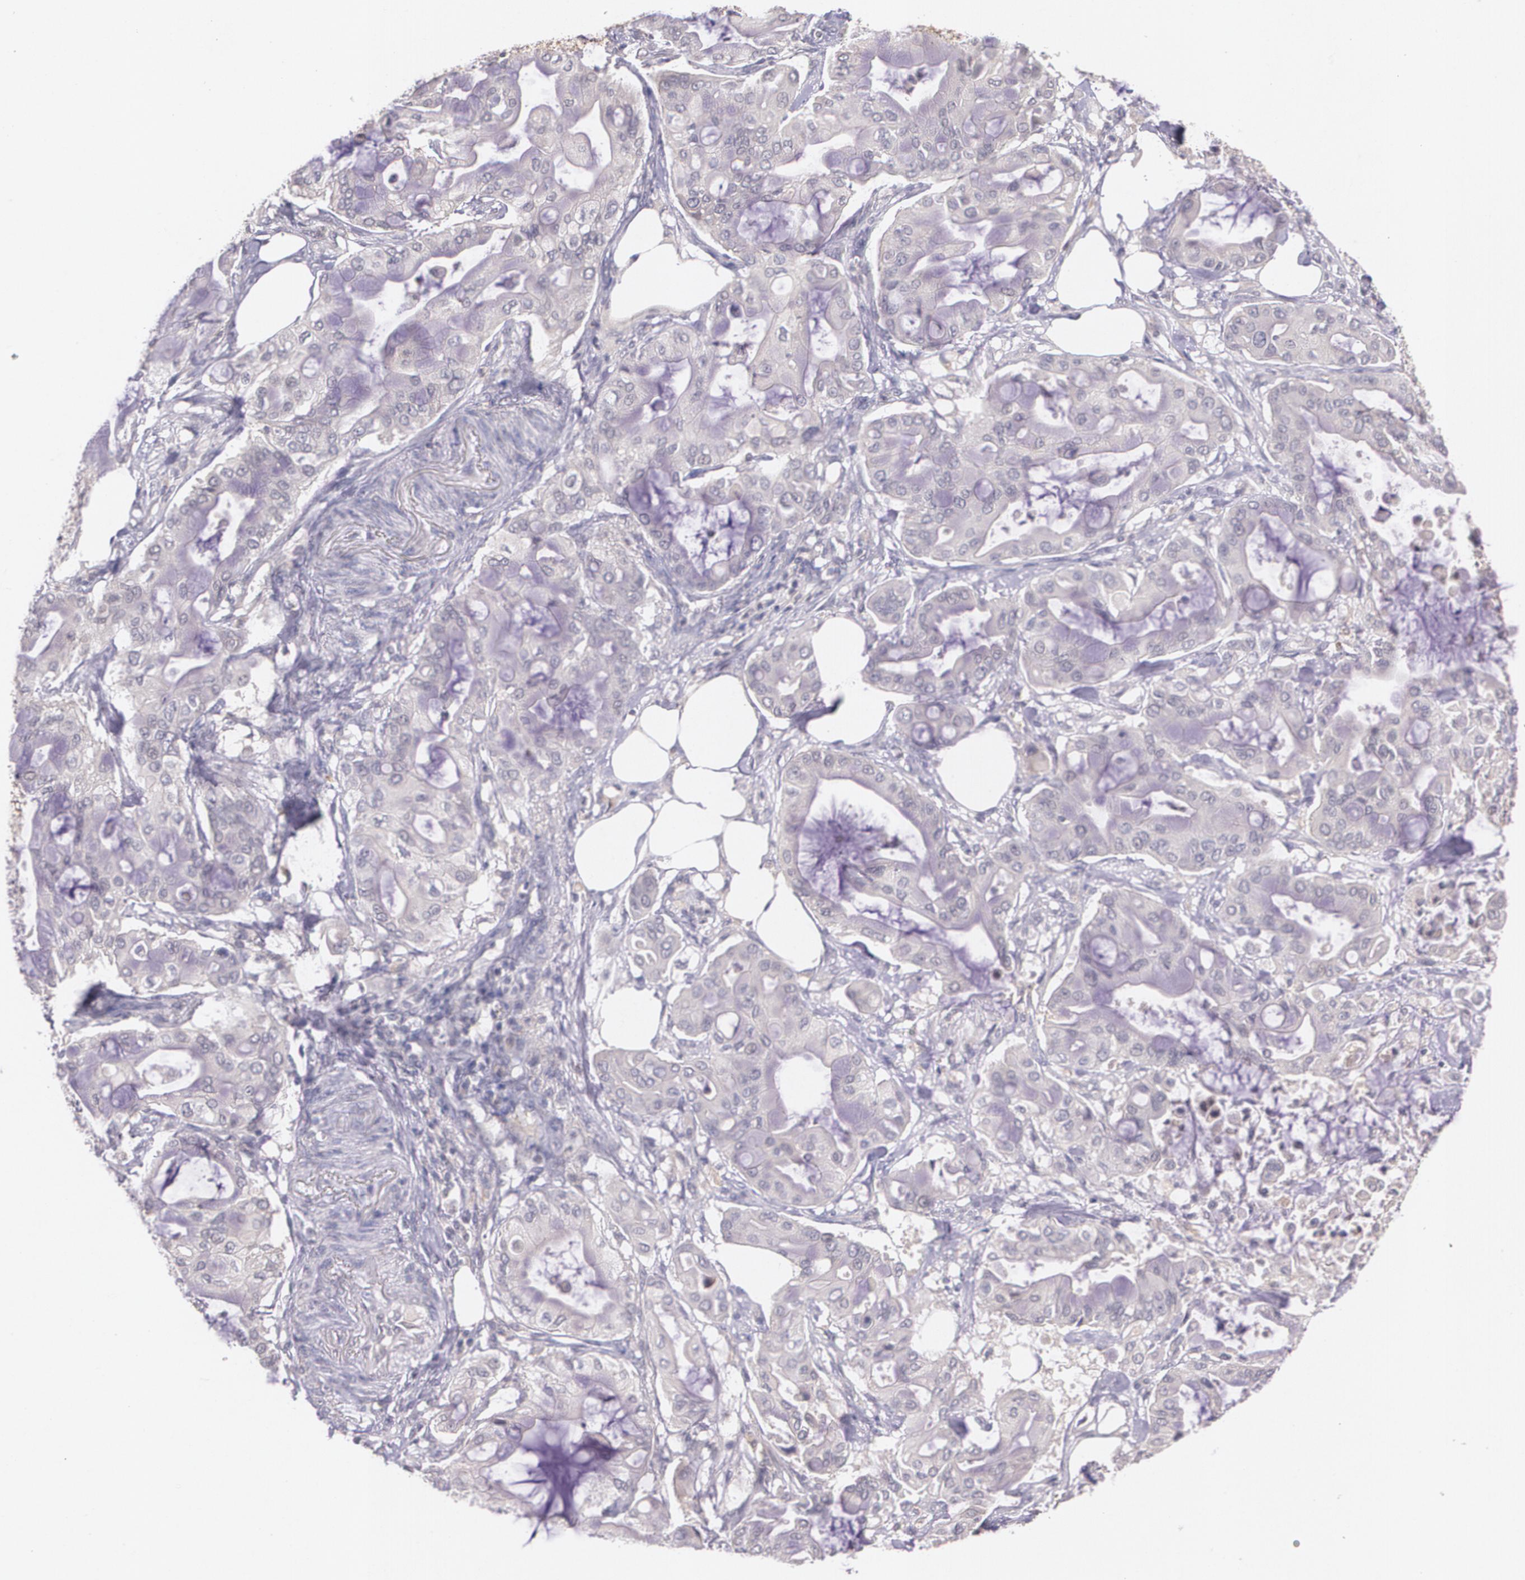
{"staining": {"intensity": "weak", "quantity": "25%-75%", "location": "cytoplasmic/membranous"}, "tissue": "pancreatic cancer", "cell_type": "Tumor cells", "image_type": "cancer", "snomed": [{"axis": "morphology", "description": "Adenocarcinoma, NOS"}, {"axis": "morphology", "description": "Adenocarcinoma, metastatic, NOS"}, {"axis": "topography", "description": "Lymph node"}, {"axis": "topography", "description": "Pancreas"}, {"axis": "topography", "description": "Duodenum"}], "caption": "The micrograph demonstrates a brown stain indicating the presence of a protein in the cytoplasmic/membranous of tumor cells in pancreatic cancer (adenocarcinoma).", "gene": "TM4SF1", "patient": {"sex": "female", "age": 64}}